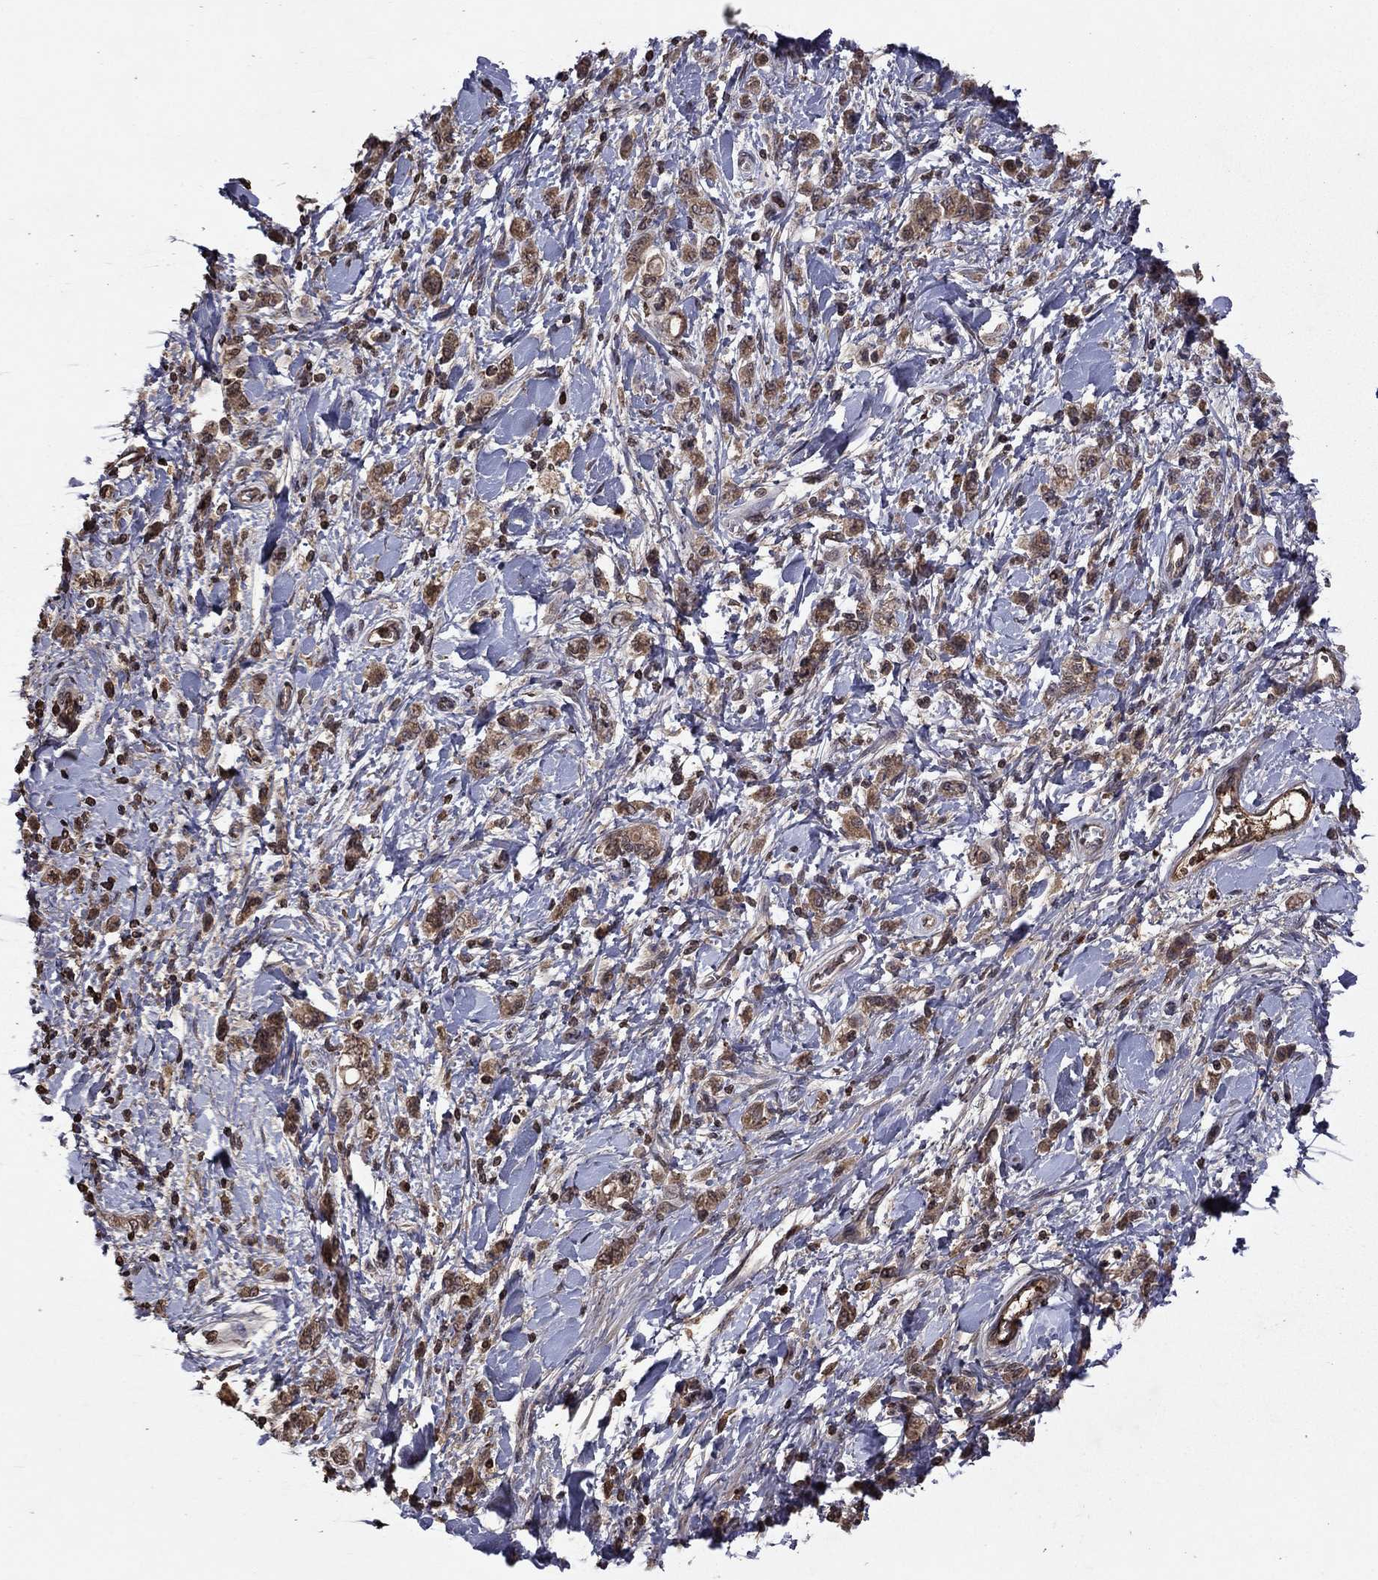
{"staining": {"intensity": "moderate", "quantity": ">75%", "location": "cytoplasmic/membranous"}, "tissue": "stomach cancer", "cell_type": "Tumor cells", "image_type": "cancer", "snomed": [{"axis": "morphology", "description": "Adenocarcinoma, NOS"}, {"axis": "topography", "description": "Stomach"}], "caption": "Immunohistochemistry (IHC) staining of stomach cancer (adenocarcinoma), which shows medium levels of moderate cytoplasmic/membranous expression in approximately >75% of tumor cells indicating moderate cytoplasmic/membranous protein expression. The staining was performed using DAB (brown) for protein detection and nuclei were counterstained in hematoxylin (blue).", "gene": "NLGN1", "patient": {"sex": "male", "age": 77}}